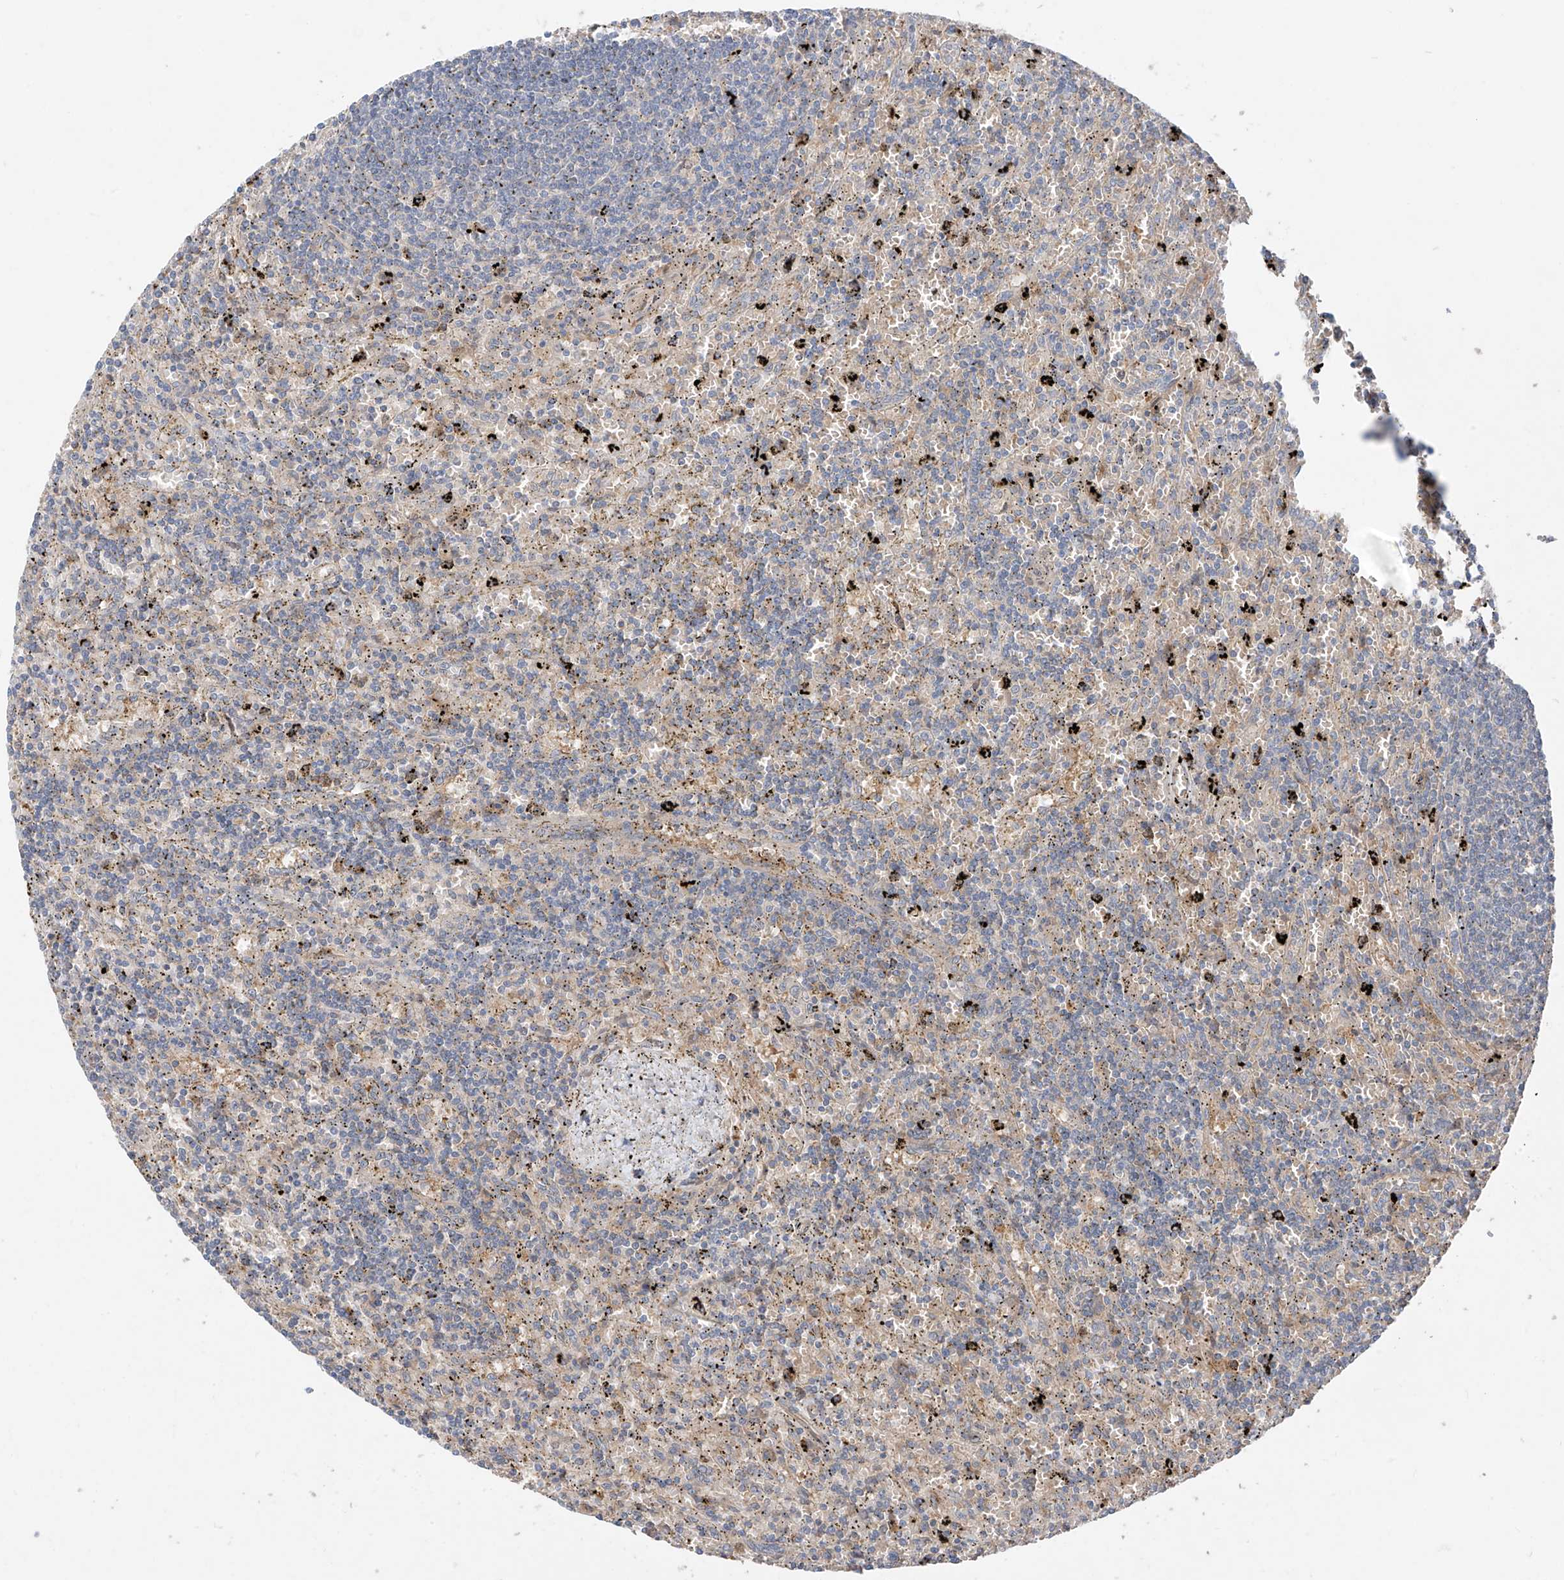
{"staining": {"intensity": "negative", "quantity": "none", "location": "none"}, "tissue": "lymphoma", "cell_type": "Tumor cells", "image_type": "cancer", "snomed": [{"axis": "morphology", "description": "Malignant lymphoma, non-Hodgkin's type, Low grade"}, {"axis": "topography", "description": "Spleen"}], "caption": "Tumor cells show no significant protein expression in lymphoma. The staining is performed using DAB (3,3'-diaminobenzidine) brown chromogen with nuclei counter-stained in using hematoxylin.", "gene": "CACNA2D4", "patient": {"sex": "male", "age": 76}}